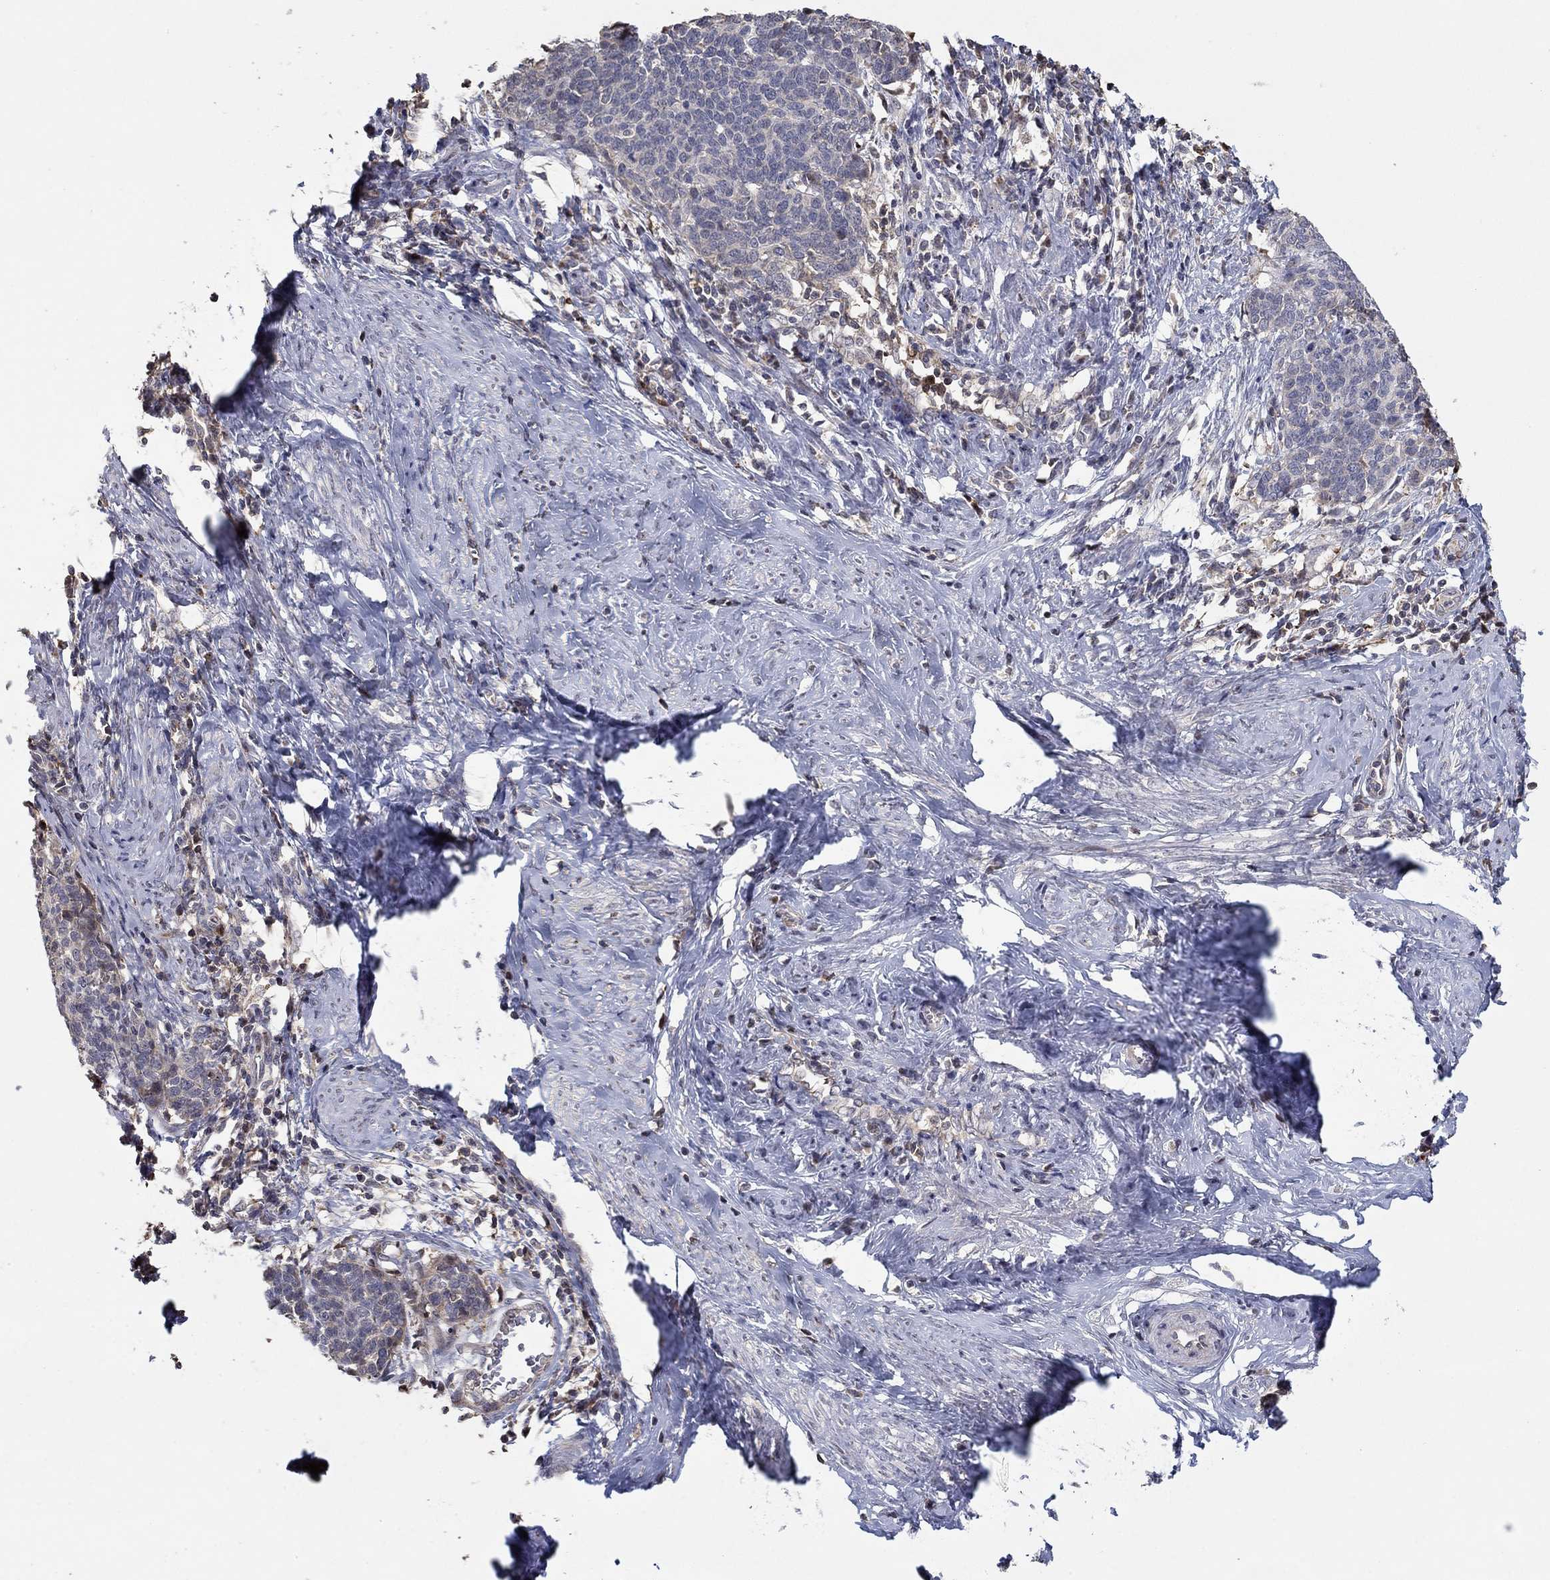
{"staining": {"intensity": "negative", "quantity": "none", "location": "none"}, "tissue": "cervical cancer", "cell_type": "Tumor cells", "image_type": "cancer", "snomed": [{"axis": "morphology", "description": "Normal tissue, NOS"}, {"axis": "morphology", "description": "Squamous cell carcinoma, NOS"}, {"axis": "topography", "description": "Cervix"}], "caption": "This photomicrograph is of squamous cell carcinoma (cervical) stained with immunohistochemistry (IHC) to label a protein in brown with the nuclei are counter-stained blue. There is no expression in tumor cells.", "gene": "LPCAT4", "patient": {"sex": "female", "age": 39}}